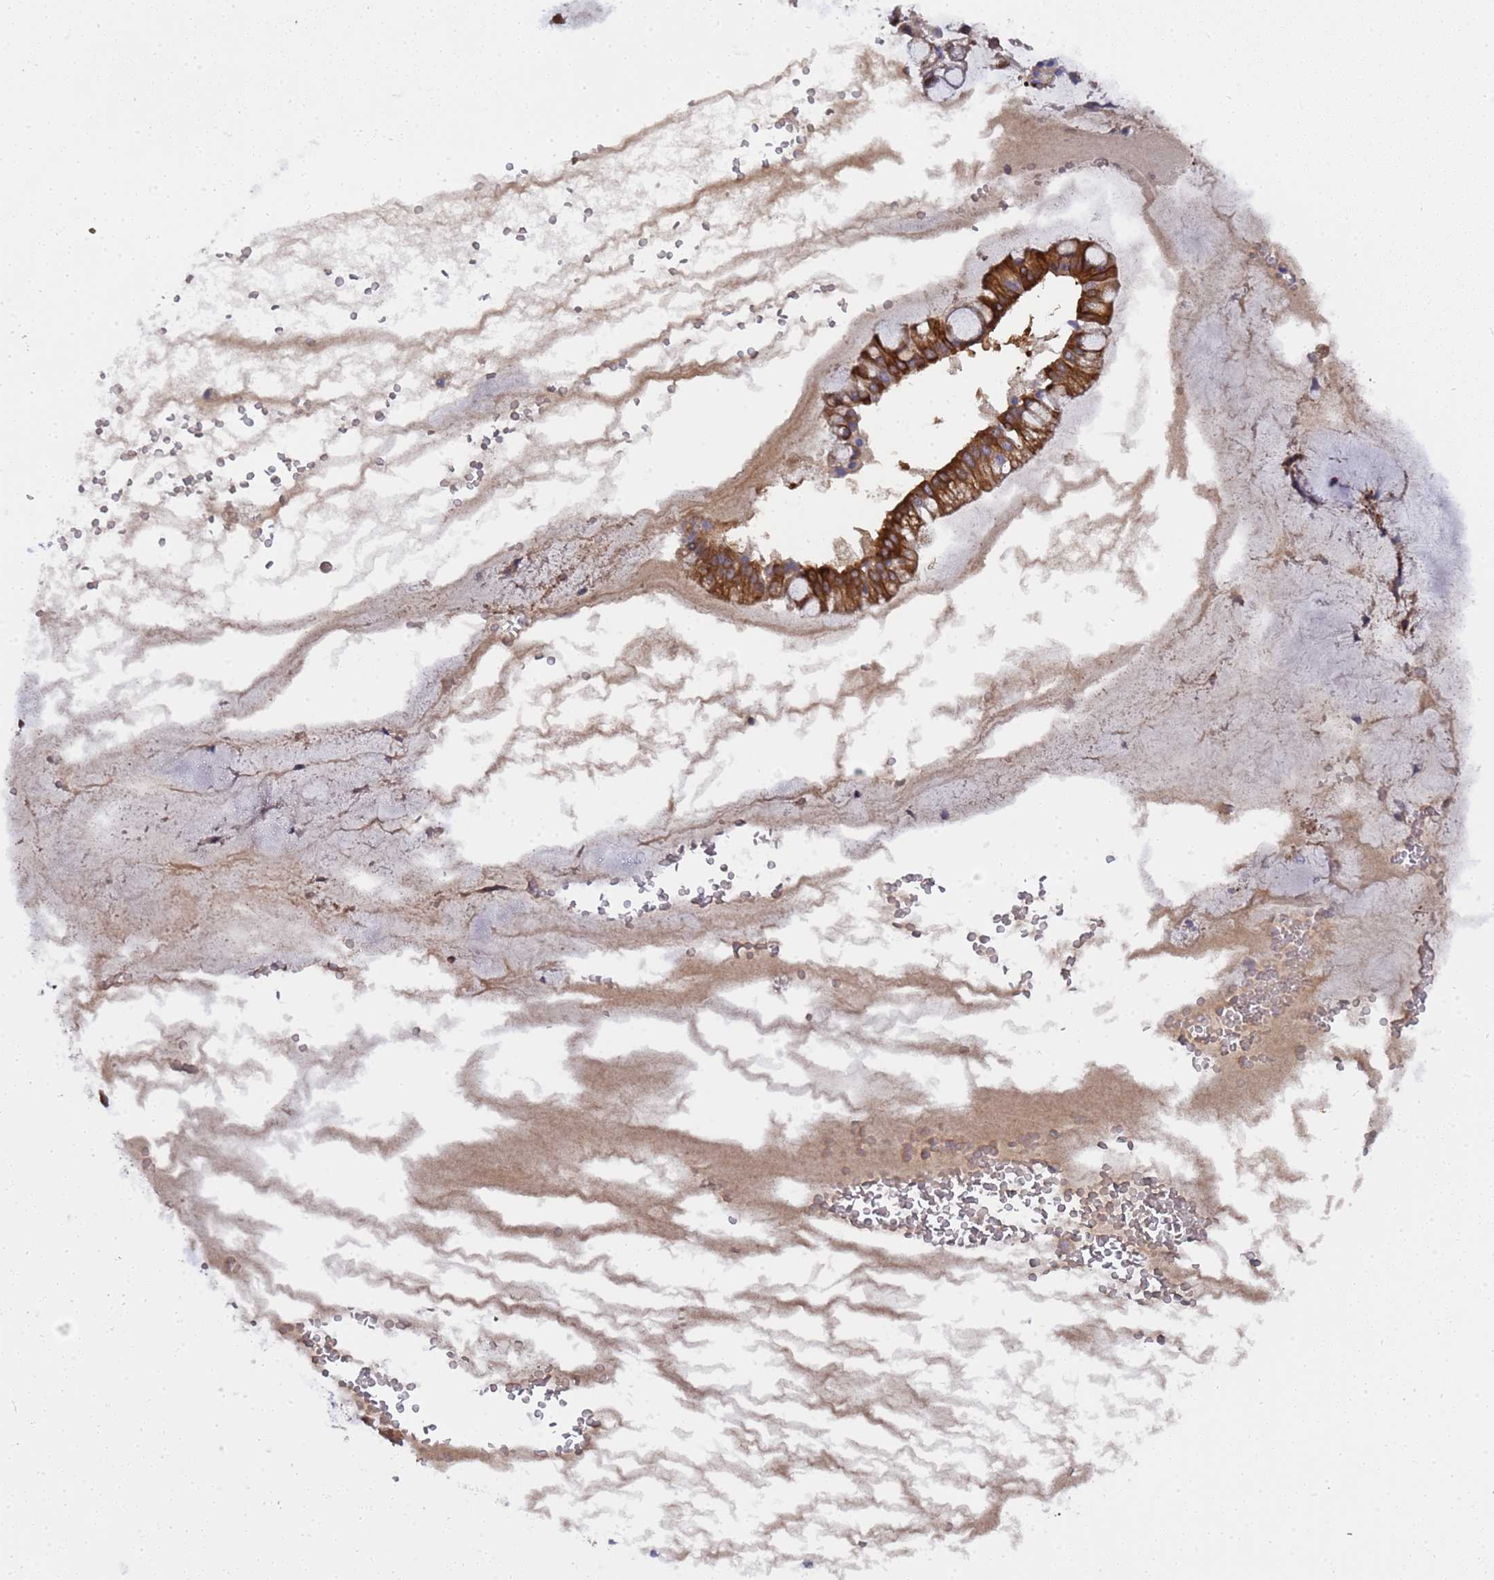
{"staining": {"intensity": "strong", "quantity": ">75%", "location": "cytoplasmic/membranous"}, "tissue": "ovarian cancer", "cell_type": "Tumor cells", "image_type": "cancer", "snomed": [{"axis": "morphology", "description": "Cystadenocarcinoma, mucinous, NOS"}, {"axis": "topography", "description": "Ovary"}], "caption": "The micrograph shows a brown stain indicating the presence of a protein in the cytoplasmic/membranous of tumor cells in ovarian cancer (mucinous cystadenocarcinoma). The protein of interest is shown in brown color, while the nuclei are stained blue.", "gene": "MOCS1", "patient": {"sex": "female", "age": 73}}